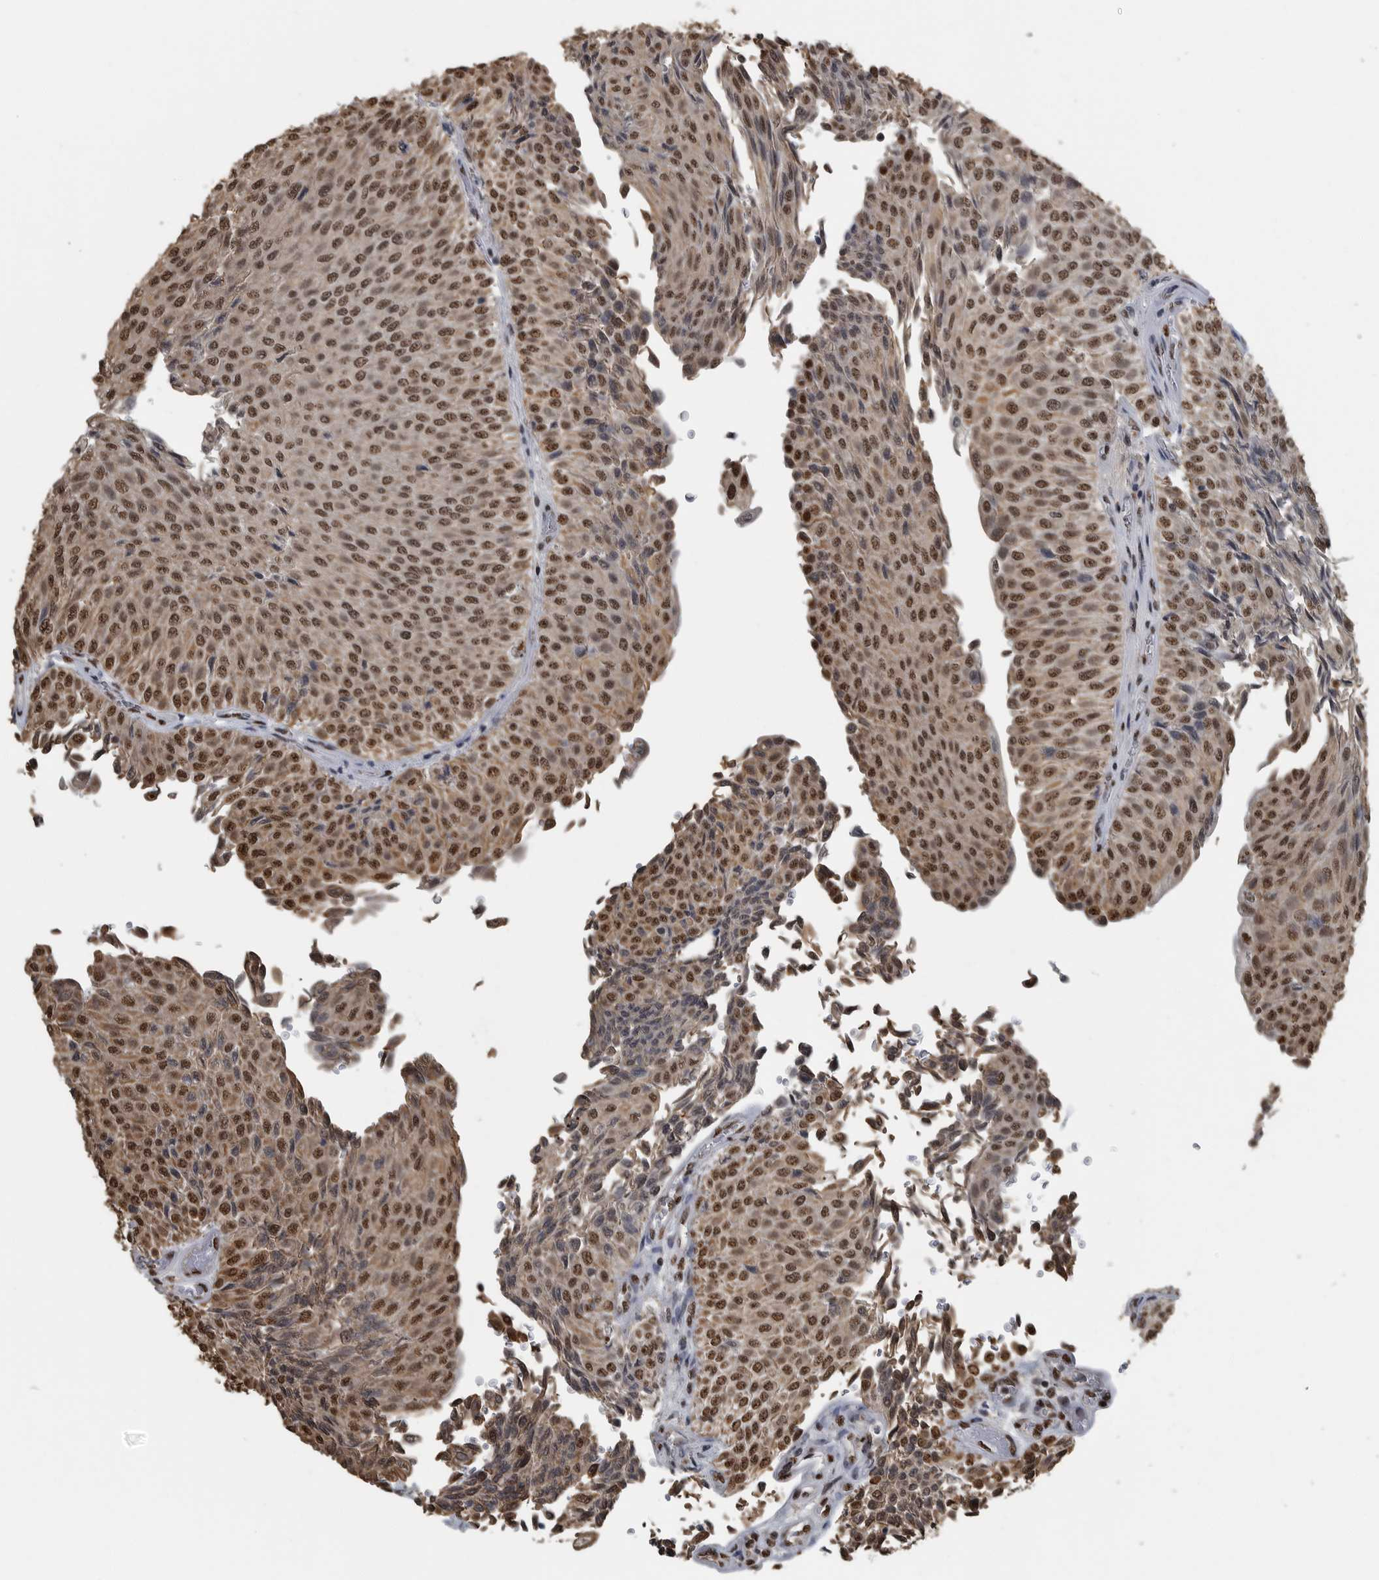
{"staining": {"intensity": "moderate", "quantity": ">75%", "location": "nuclear"}, "tissue": "urothelial cancer", "cell_type": "Tumor cells", "image_type": "cancer", "snomed": [{"axis": "morphology", "description": "Urothelial carcinoma, Low grade"}, {"axis": "topography", "description": "Urinary bladder"}], "caption": "High-magnification brightfield microscopy of urothelial carcinoma (low-grade) stained with DAB (3,3'-diaminobenzidine) (brown) and counterstained with hematoxylin (blue). tumor cells exhibit moderate nuclear staining is present in about>75% of cells.", "gene": "TGS1", "patient": {"sex": "male", "age": 78}}